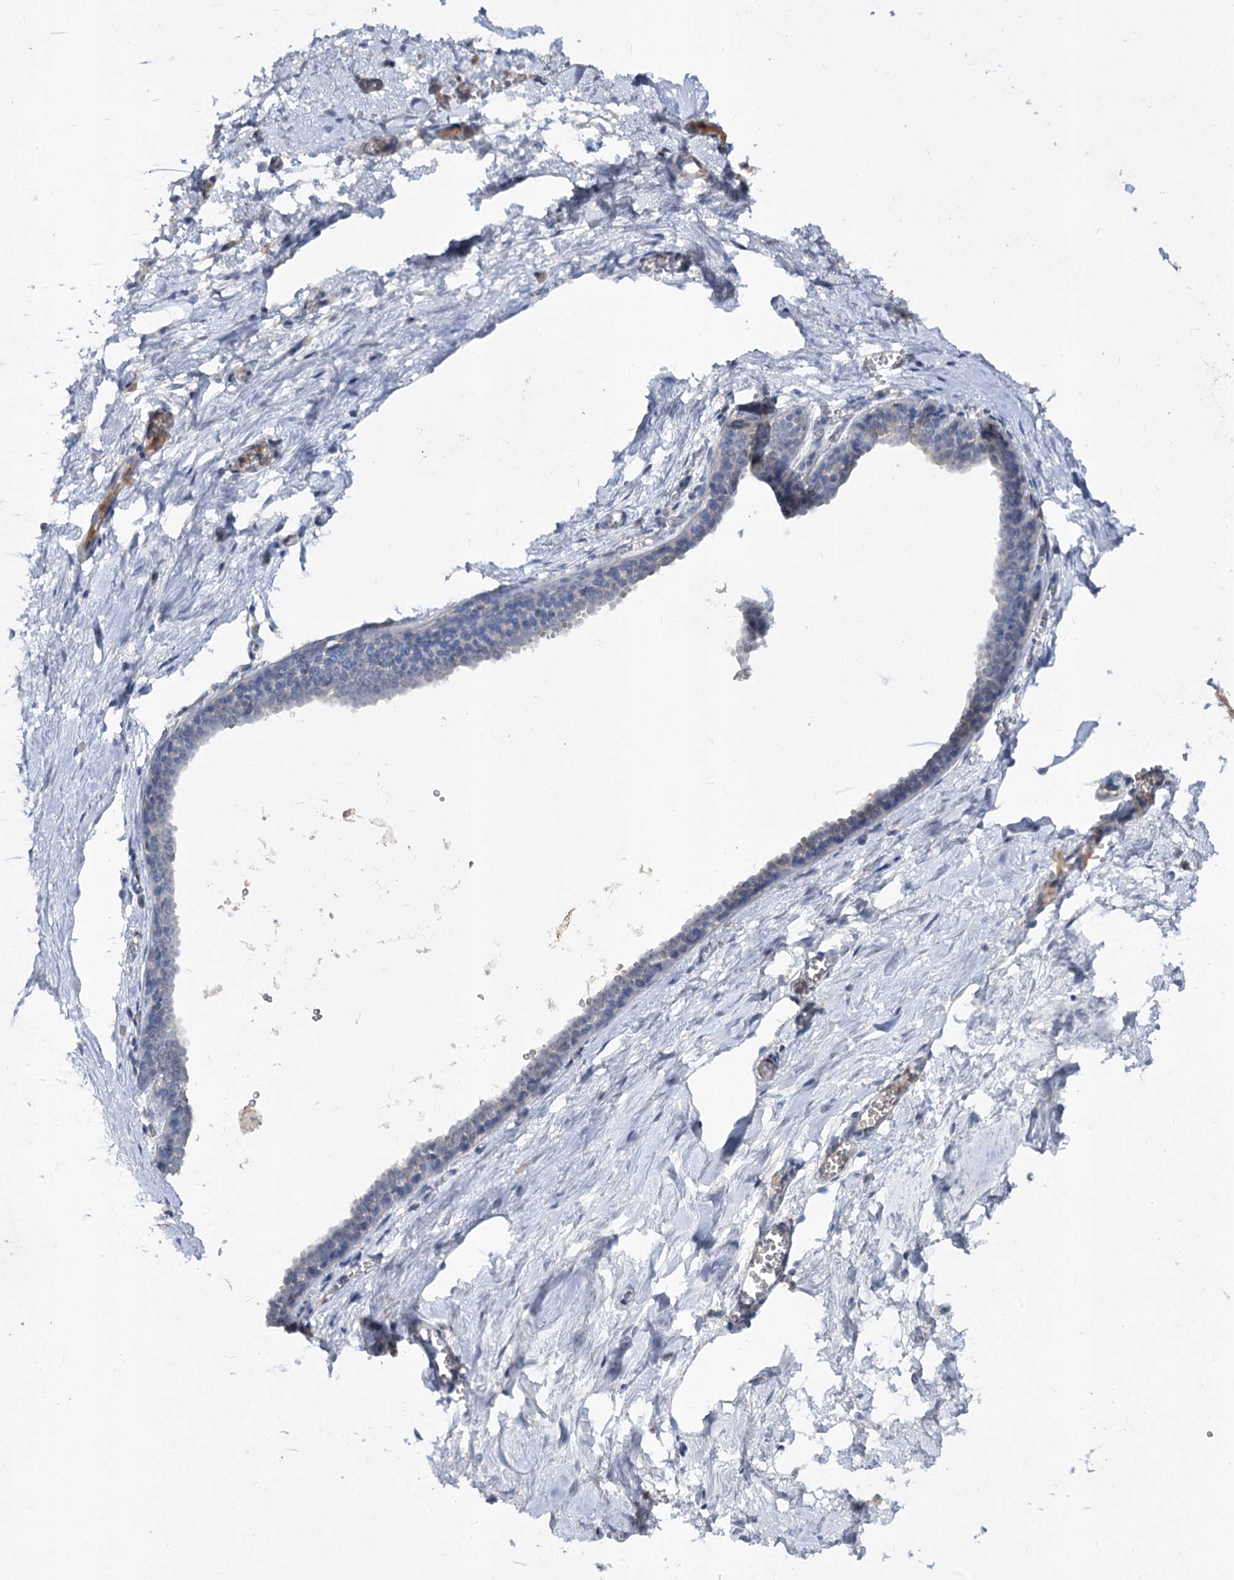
{"staining": {"intensity": "negative", "quantity": "none", "location": "none"}, "tissue": "breast", "cell_type": "Adipocytes", "image_type": "normal", "snomed": [{"axis": "morphology", "description": "Normal tissue, NOS"}, {"axis": "topography", "description": "Breast"}], "caption": "A photomicrograph of breast stained for a protein shows no brown staining in adipocytes. (Stains: DAB (3,3'-diaminobenzidine) immunohistochemistry with hematoxylin counter stain, Microscopy: brightfield microscopy at high magnification).", "gene": "ATP4A", "patient": {"sex": "female", "age": 27}}